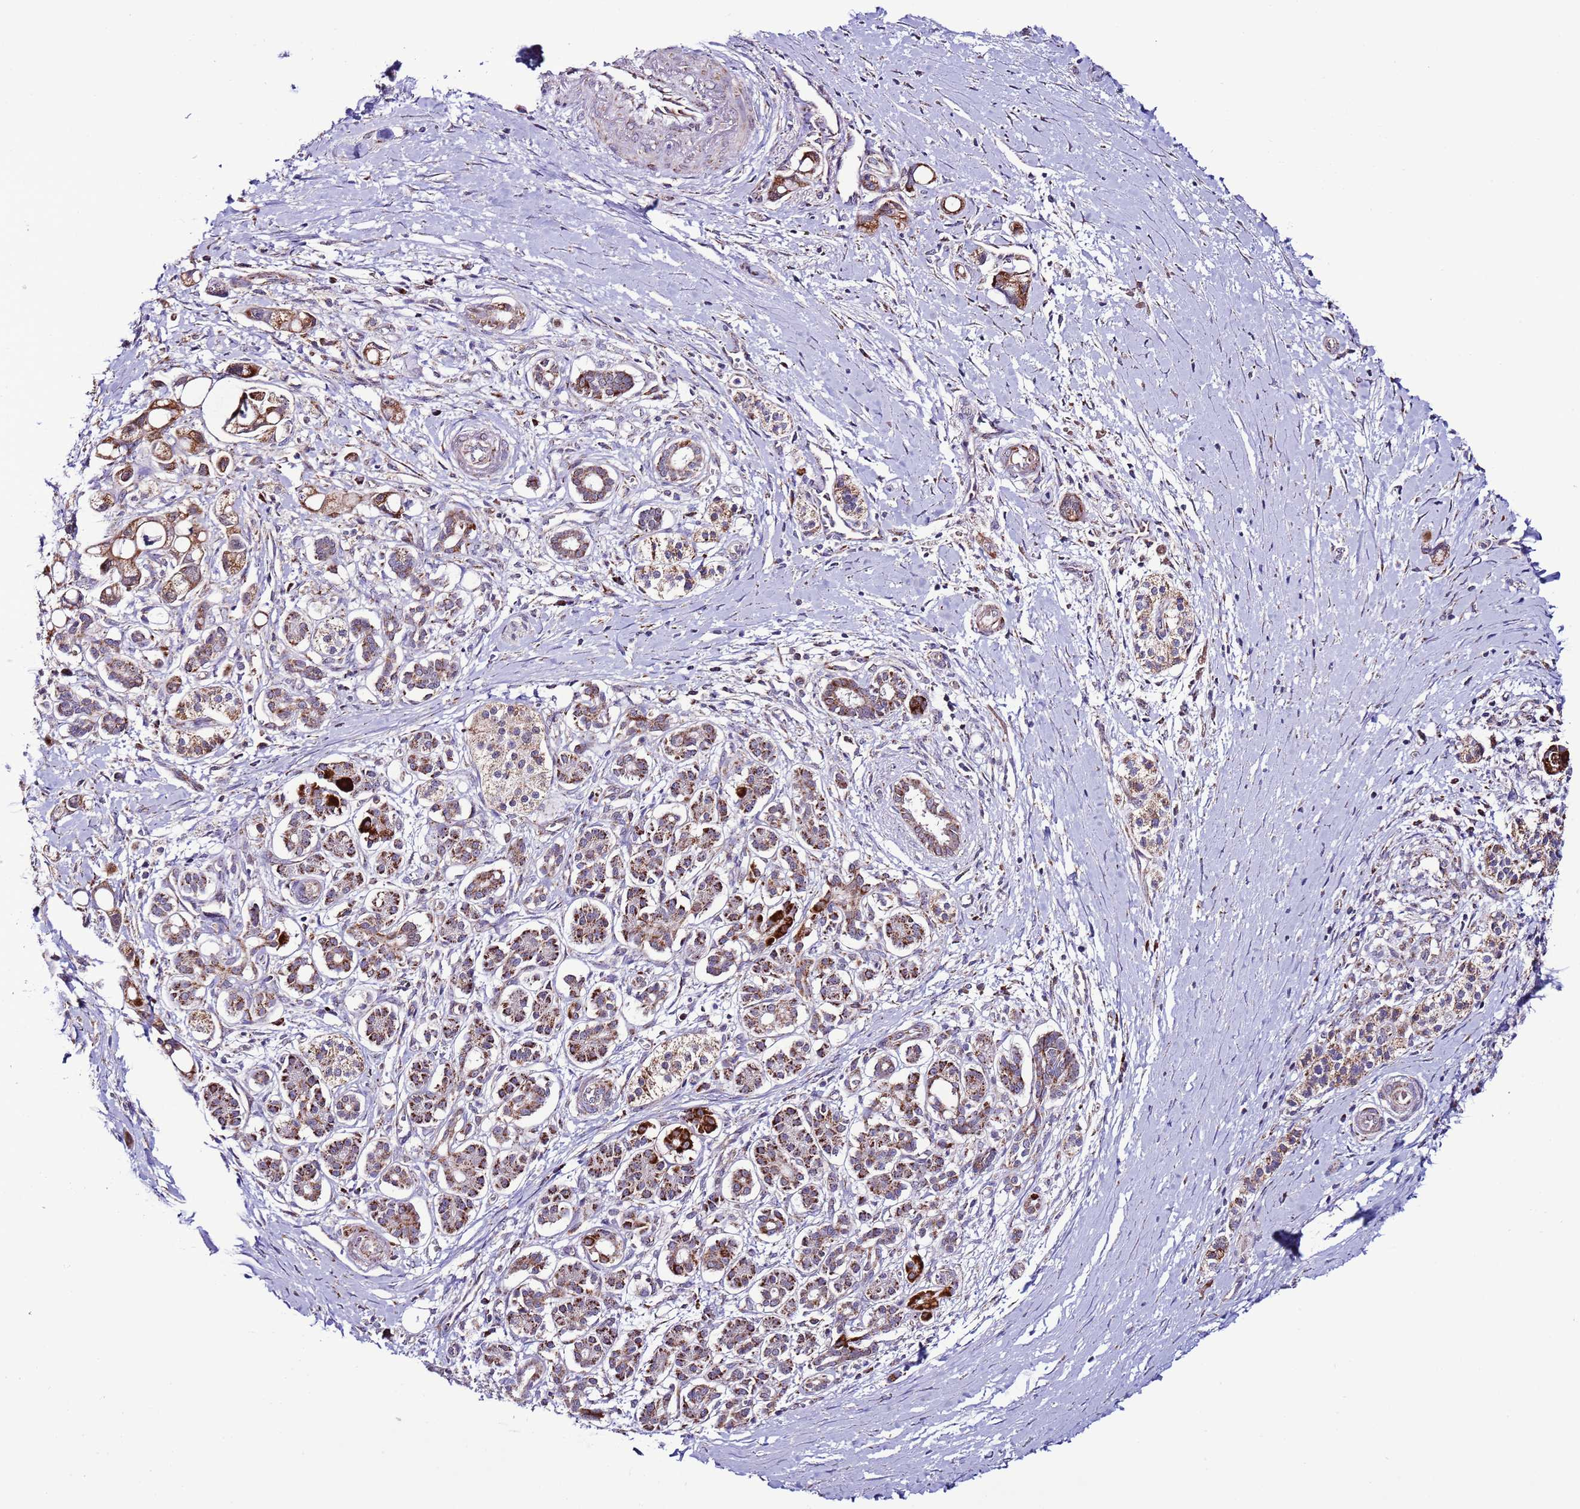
{"staining": {"intensity": "moderate", "quantity": ">75%", "location": "cytoplasmic/membranous"}, "tissue": "pancreatic cancer", "cell_type": "Tumor cells", "image_type": "cancer", "snomed": [{"axis": "morphology", "description": "Adenocarcinoma, NOS"}, {"axis": "topography", "description": "Pancreas"}], "caption": "Immunohistochemical staining of human adenocarcinoma (pancreatic) demonstrates moderate cytoplasmic/membranous protein expression in about >75% of tumor cells.", "gene": "UEVLD", "patient": {"sex": "male", "age": 68}}